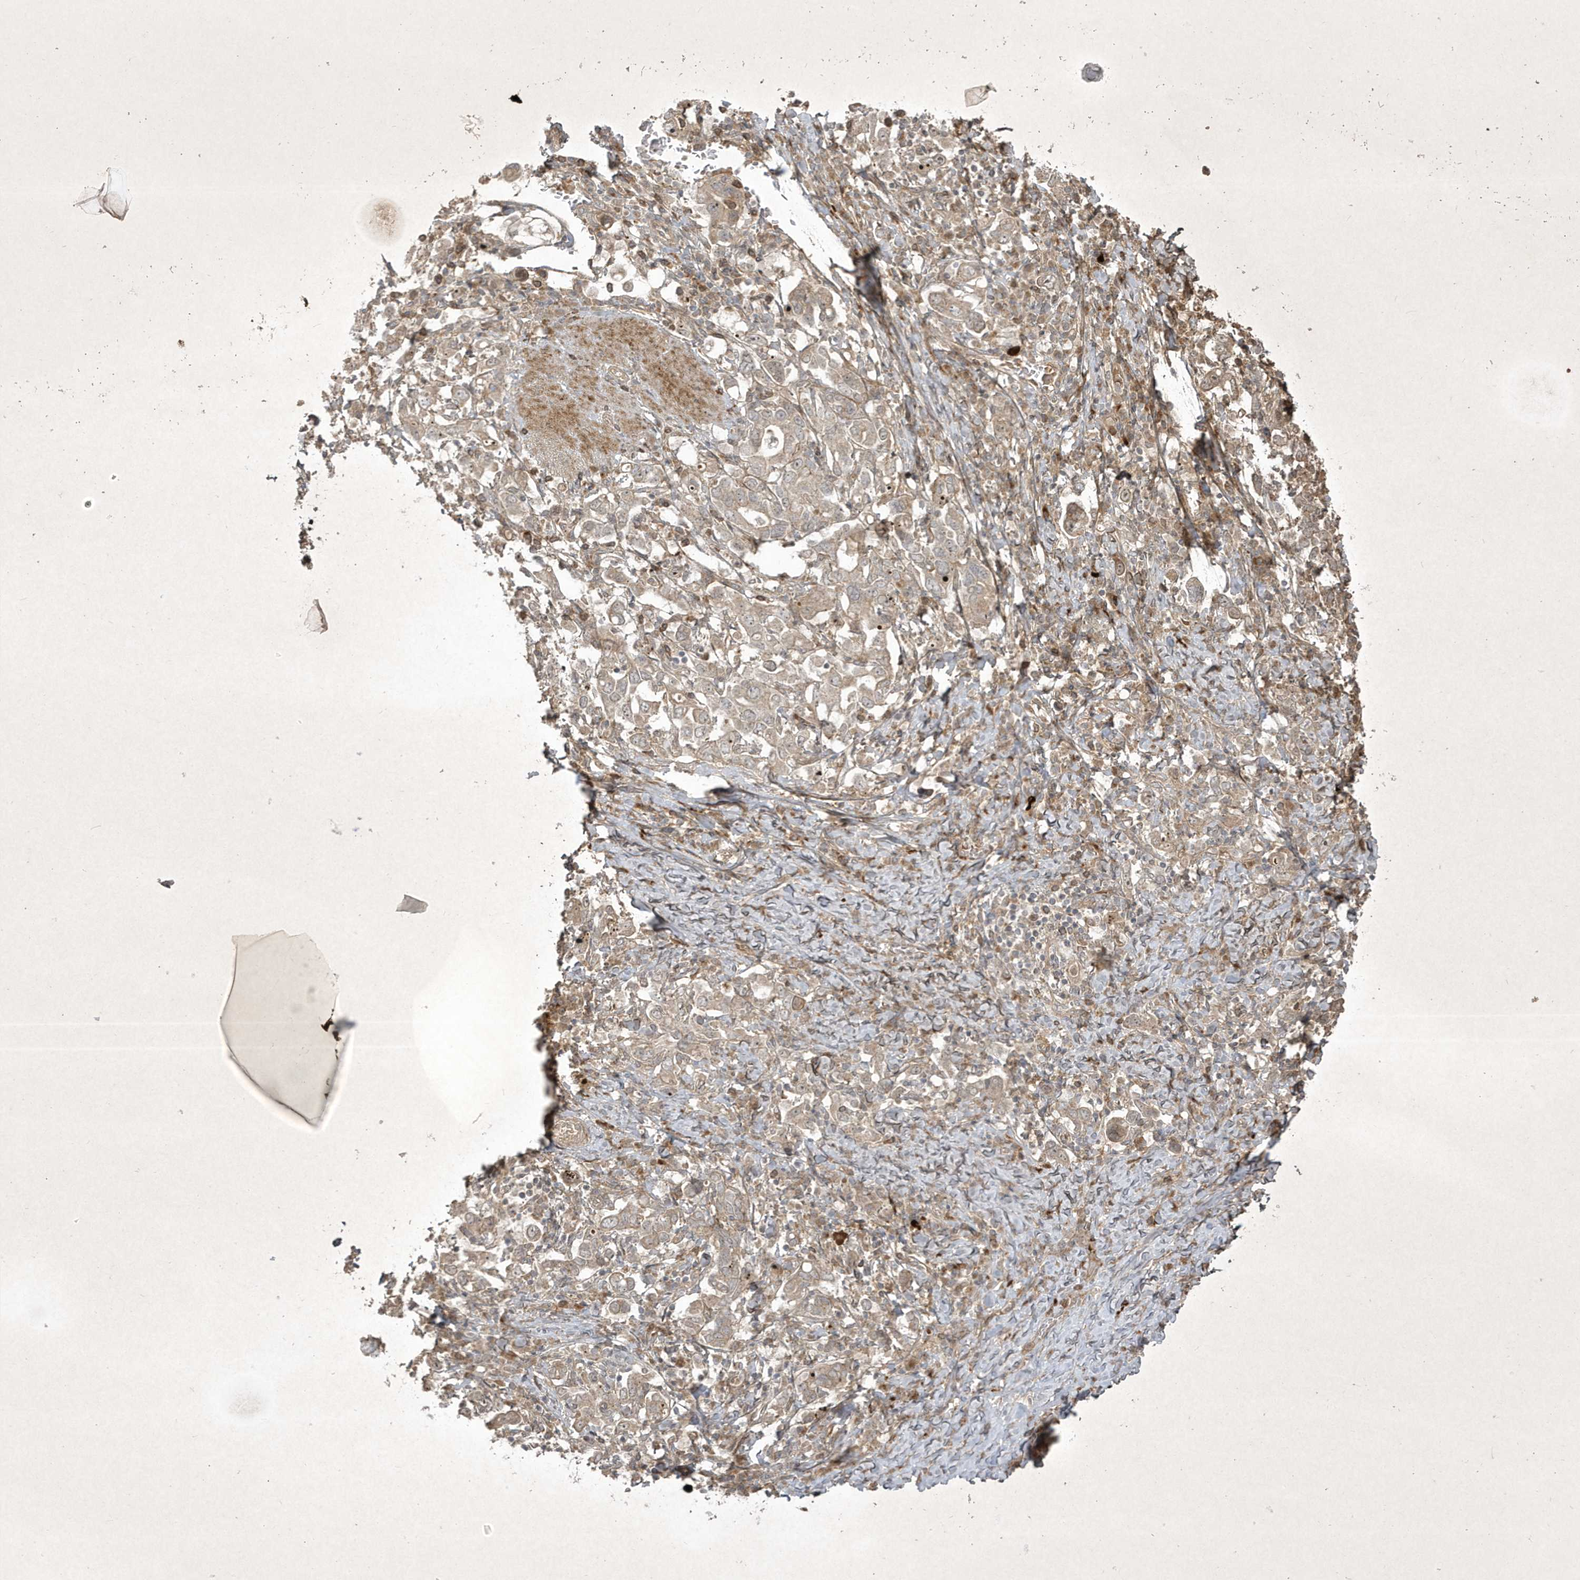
{"staining": {"intensity": "negative", "quantity": "none", "location": "none"}, "tissue": "stomach cancer", "cell_type": "Tumor cells", "image_type": "cancer", "snomed": [{"axis": "morphology", "description": "Adenocarcinoma, NOS"}, {"axis": "topography", "description": "Stomach, upper"}], "caption": "An immunohistochemistry (IHC) photomicrograph of stomach cancer (adenocarcinoma) is shown. There is no staining in tumor cells of stomach cancer (adenocarcinoma).", "gene": "FAM83C", "patient": {"sex": "male", "age": 62}}